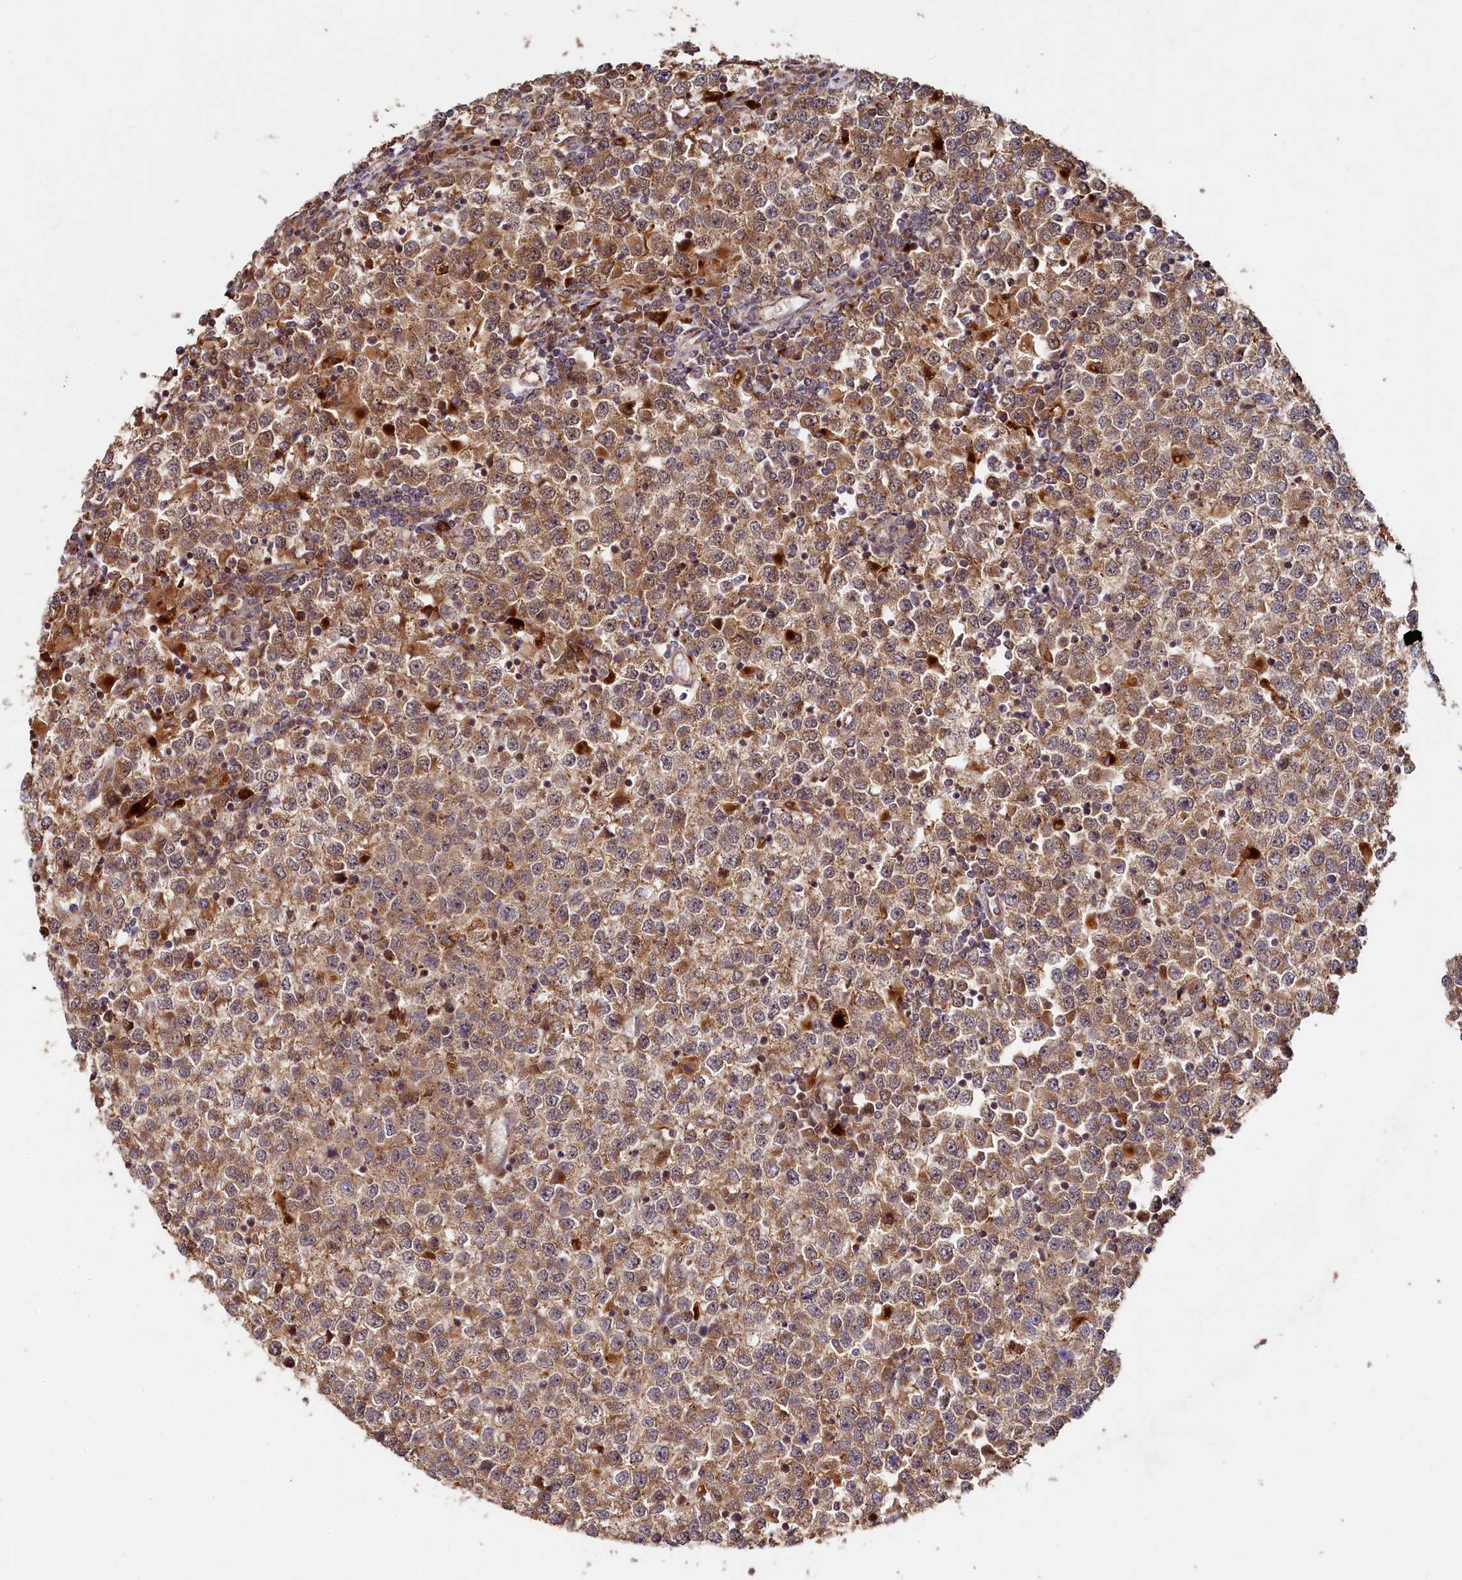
{"staining": {"intensity": "moderate", "quantity": ">75%", "location": "cytoplasmic/membranous"}, "tissue": "testis cancer", "cell_type": "Tumor cells", "image_type": "cancer", "snomed": [{"axis": "morphology", "description": "Seminoma, NOS"}, {"axis": "topography", "description": "Testis"}], "caption": "This micrograph exhibits testis cancer stained with immunohistochemistry (IHC) to label a protein in brown. The cytoplasmic/membranous of tumor cells show moderate positivity for the protein. Nuclei are counter-stained blue.", "gene": "TRIM23", "patient": {"sex": "male", "age": 65}}